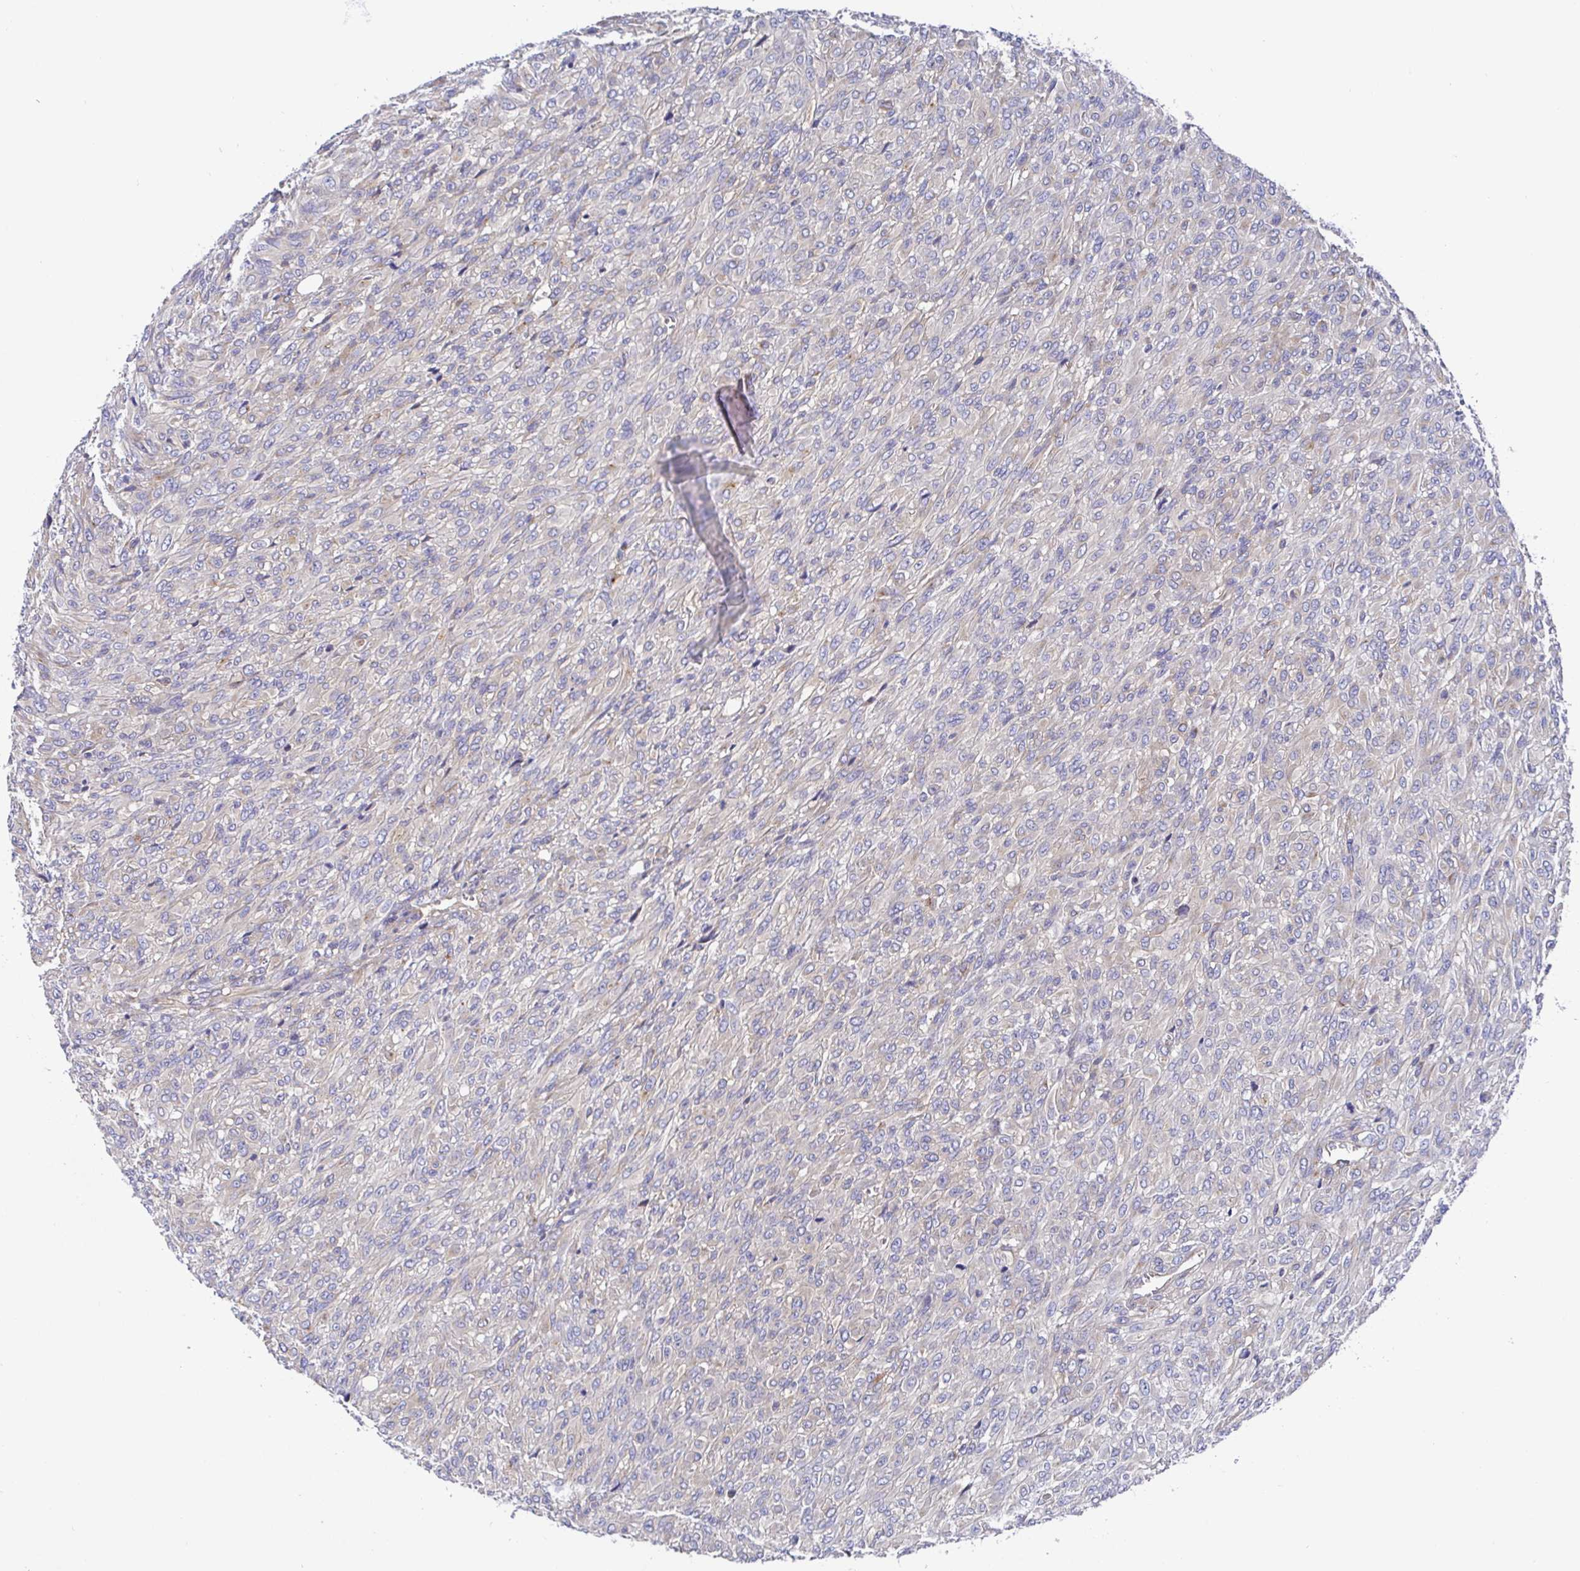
{"staining": {"intensity": "weak", "quantity": "<25%", "location": "cytoplasmic/membranous"}, "tissue": "renal cancer", "cell_type": "Tumor cells", "image_type": "cancer", "snomed": [{"axis": "morphology", "description": "Adenocarcinoma, NOS"}, {"axis": "topography", "description": "Kidney"}], "caption": "Immunohistochemistry (IHC) of renal cancer (adenocarcinoma) displays no staining in tumor cells.", "gene": "GOLGA1", "patient": {"sex": "male", "age": 58}}